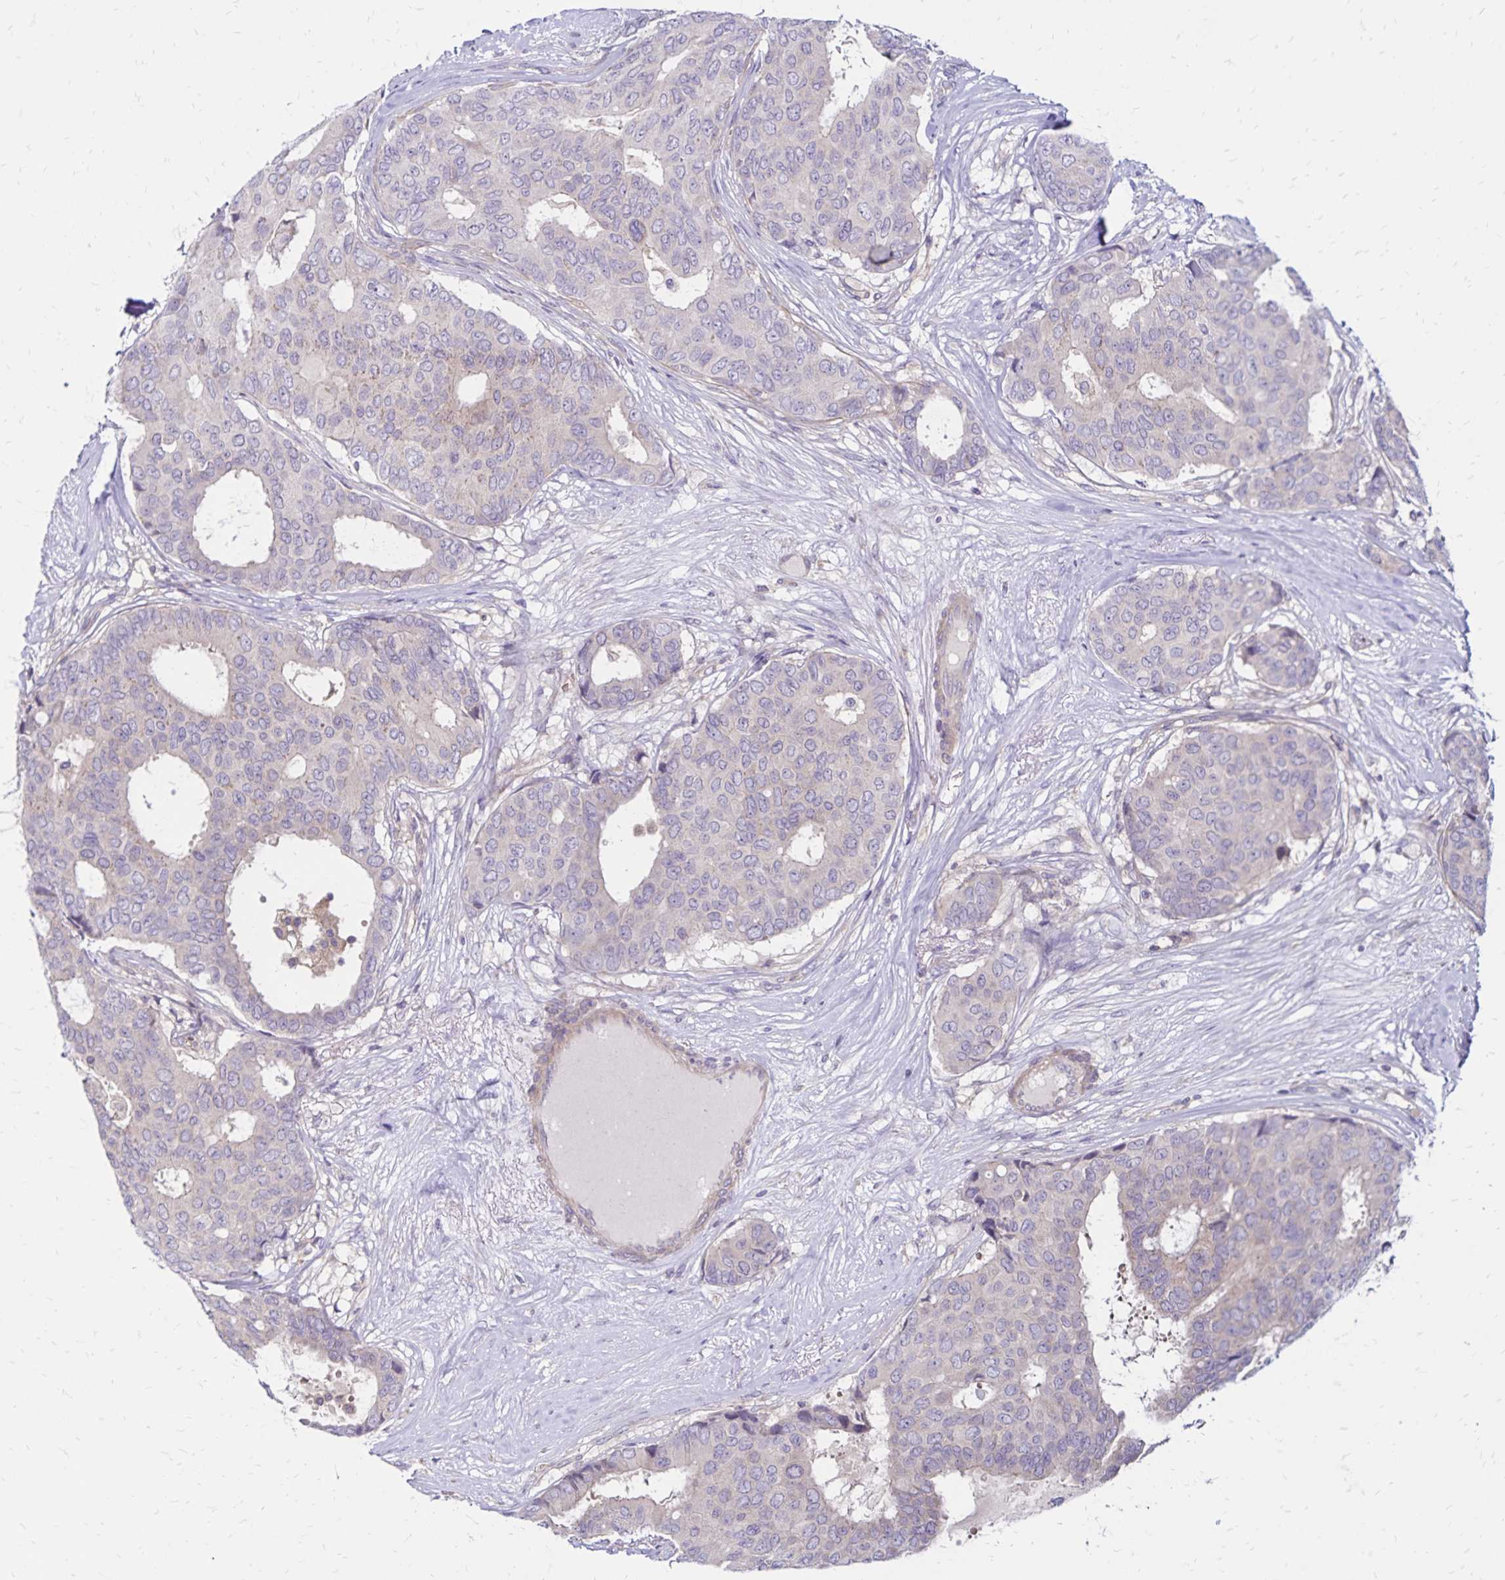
{"staining": {"intensity": "negative", "quantity": "none", "location": "none"}, "tissue": "breast cancer", "cell_type": "Tumor cells", "image_type": "cancer", "snomed": [{"axis": "morphology", "description": "Duct carcinoma"}, {"axis": "topography", "description": "Breast"}], "caption": "Micrograph shows no protein positivity in tumor cells of intraductal carcinoma (breast) tissue.", "gene": "FSD1", "patient": {"sex": "female", "age": 75}}